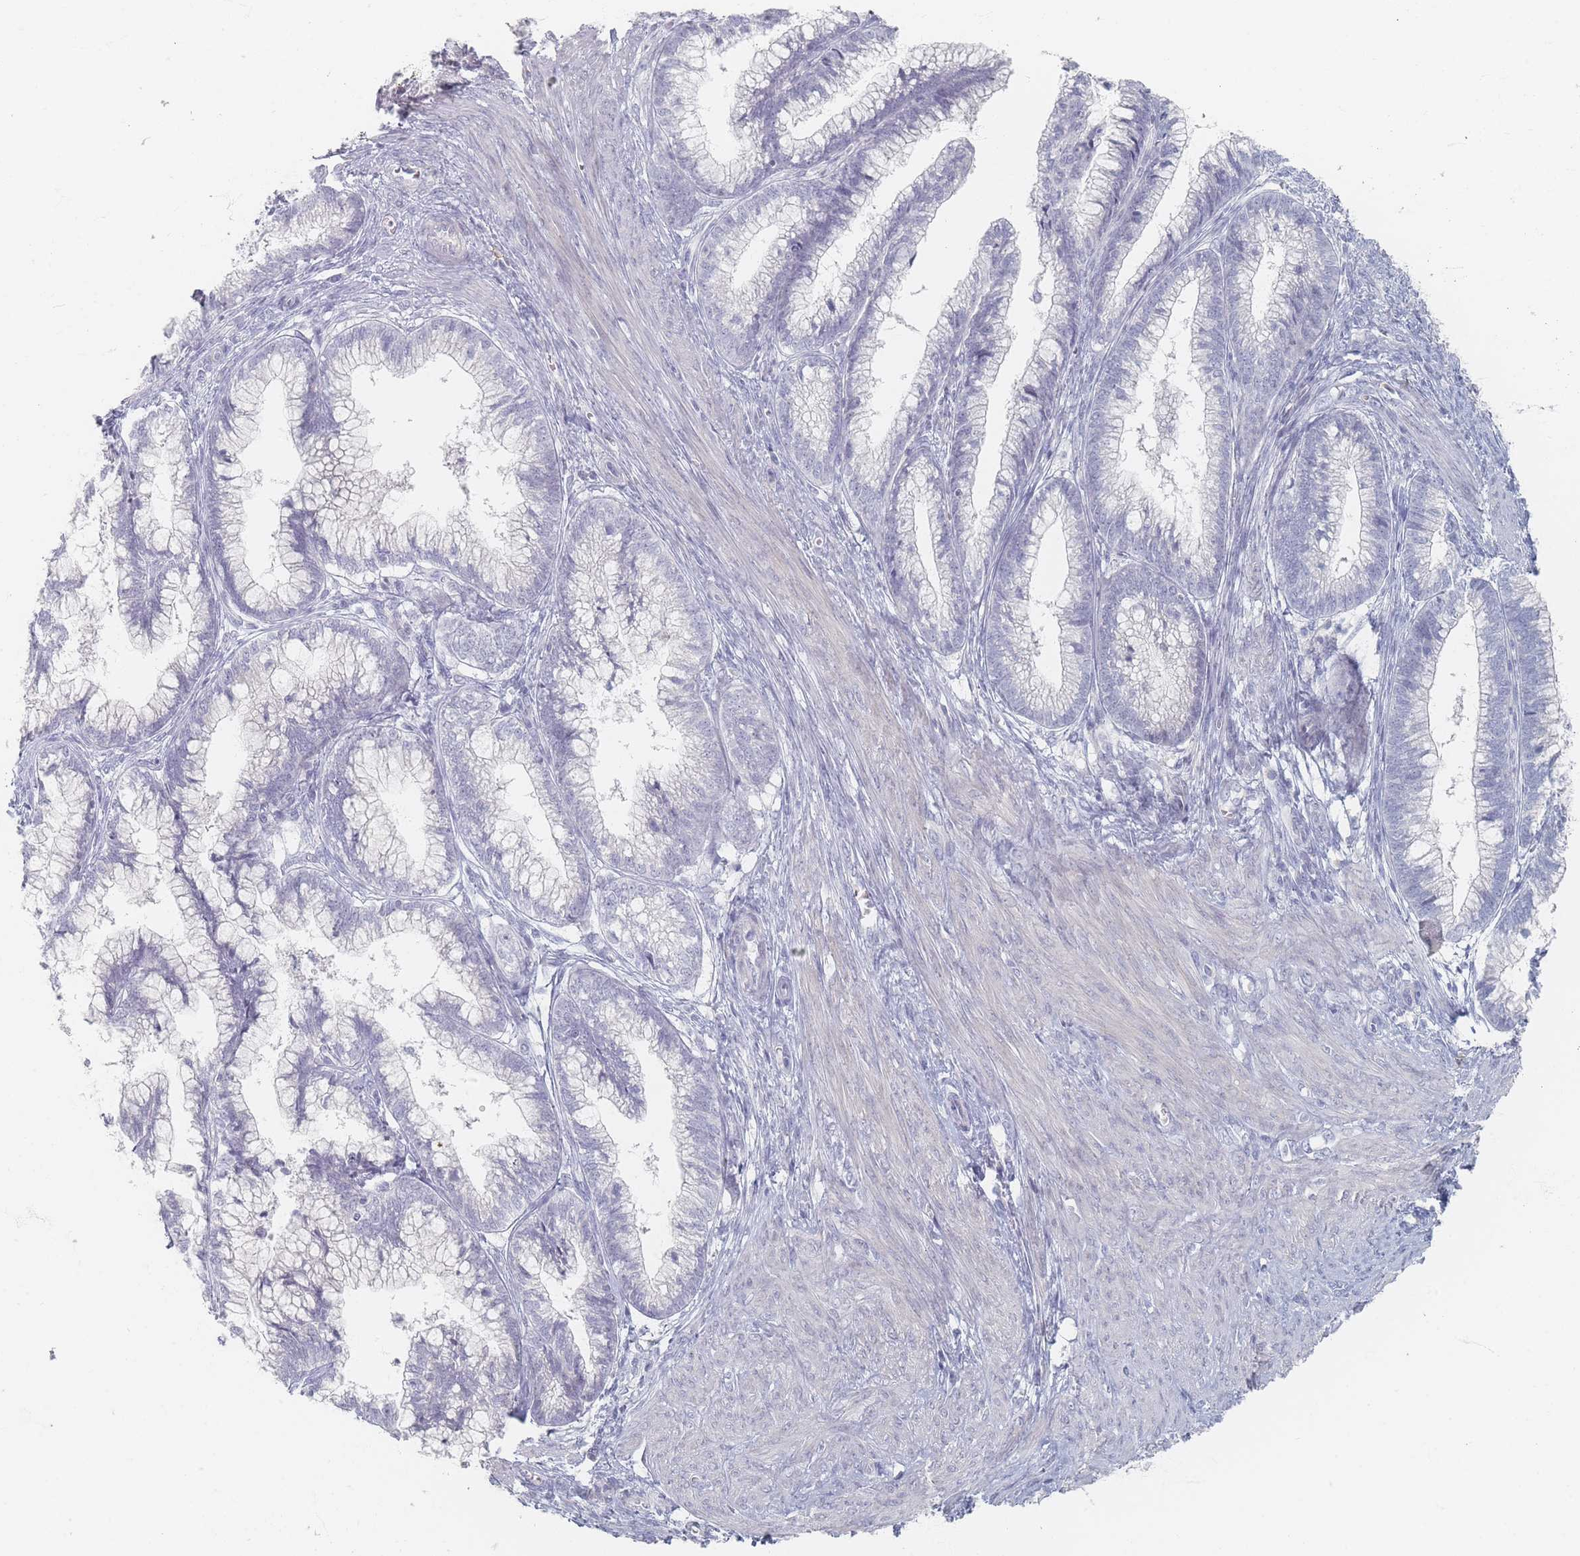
{"staining": {"intensity": "negative", "quantity": "none", "location": "none"}, "tissue": "cervical cancer", "cell_type": "Tumor cells", "image_type": "cancer", "snomed": [{"axis": "morphology", "description": "Adenocarcinoma, NOS"}, {"axis": "topography", "description": "Cervix"}], "caption": "IHC micrograph of human adenocarcinoma (cervical) stained for a protein (brown), which shows no expression in tumor cells.", "gene": "CD37", "patient": {"sex": "female", "age": 44}}